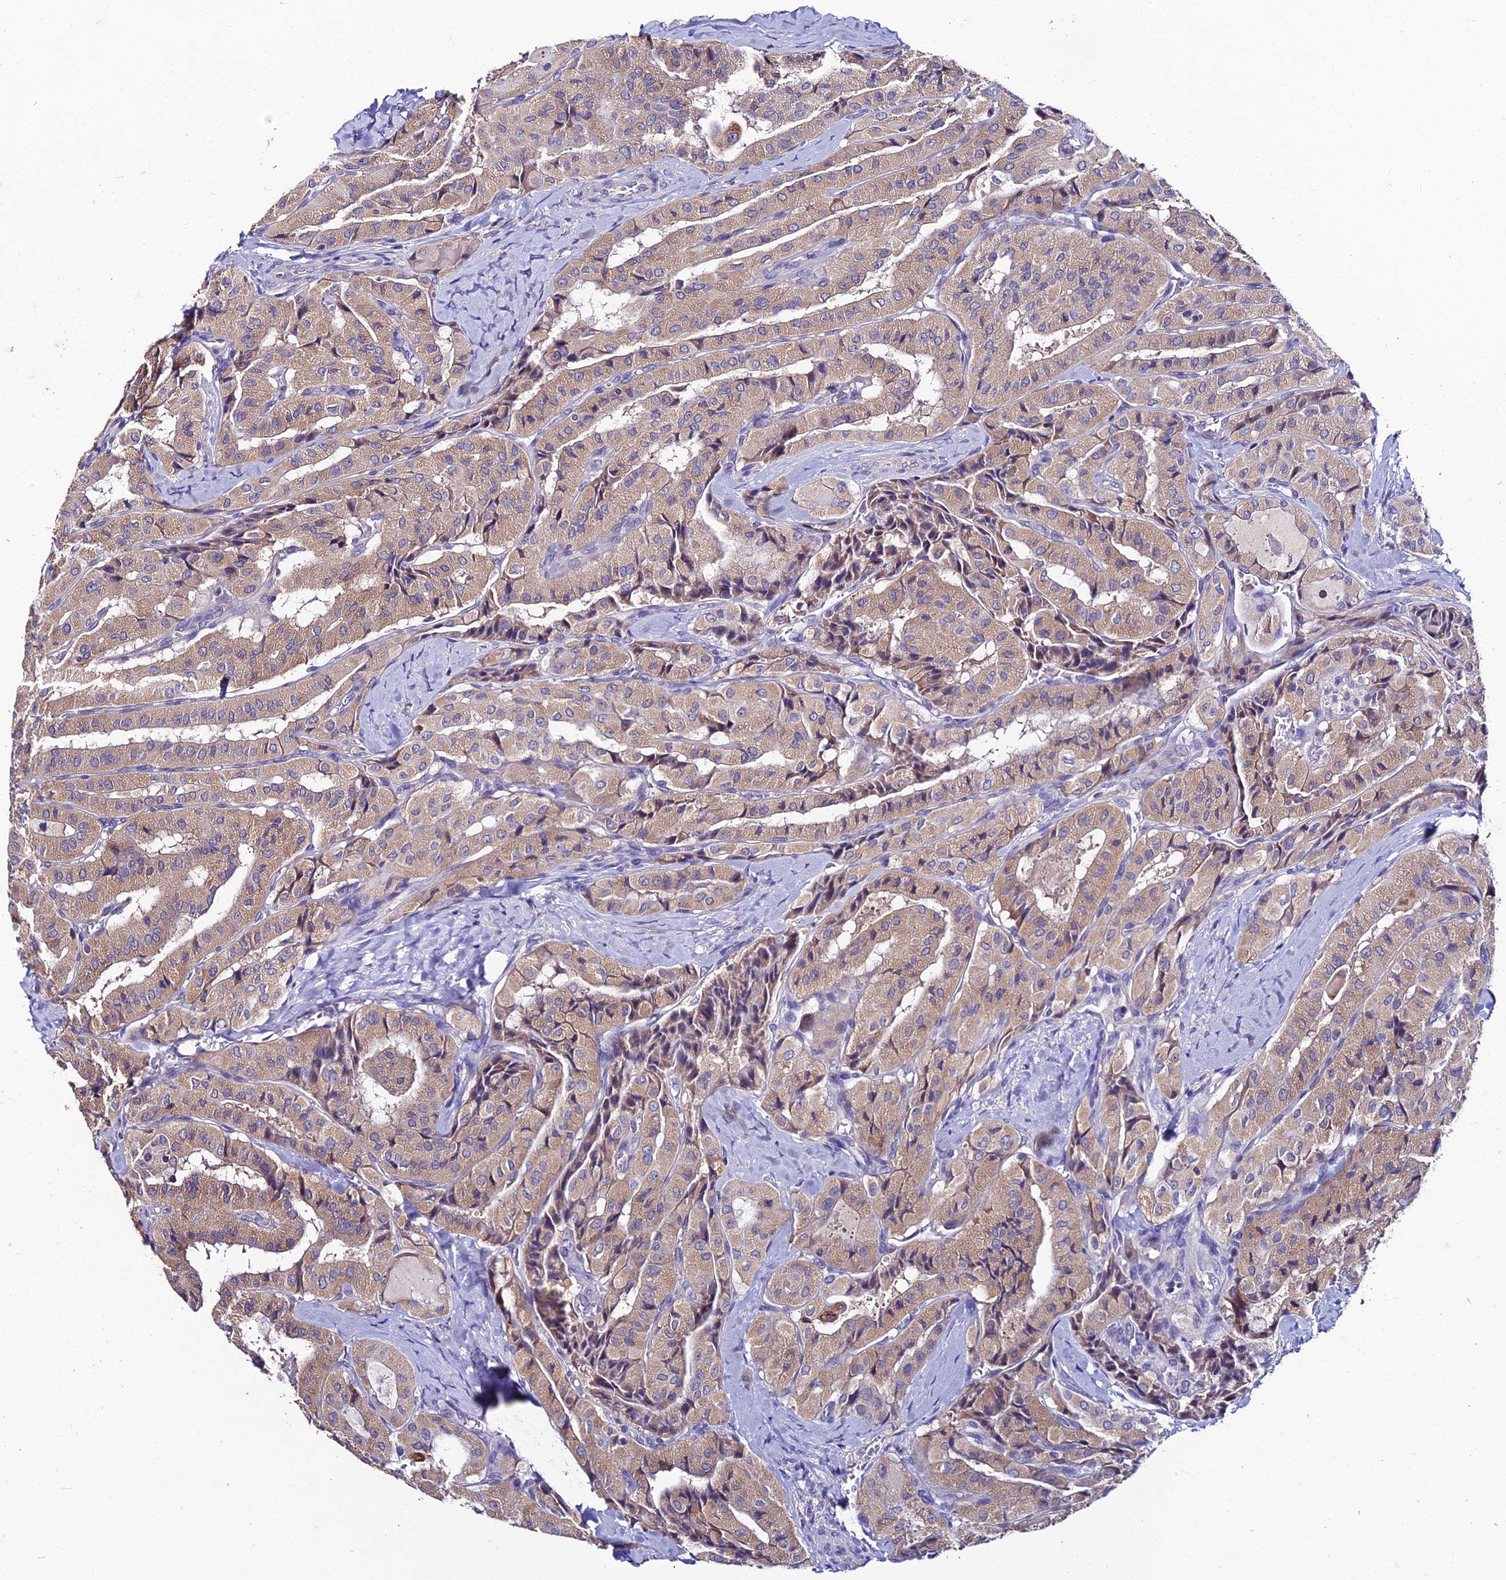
{"staining": {"intensity": "moderate", "quantity": ">75%", "location": "cytoplasmic/membranous"}, "tissue": "thyroid cancer", "cell_type": "Tumor cells", "image_type": "cancer", "snomed": [{"axis": "morphology", "description": "Normal tissue, NOS"}, {"axis": "morphology", "description": "Papillary adenocarcinoma, NOS"}, {"axis": "topography", "description": "Thyroid gland"}], "caption": "This is a histology image of immunohistochemistry (IHC) staining of thyroid cancer, which shows moderate staining in the cytoplasmic/membranous of tumor cells.", "gene": "LGALS7", "patient": {"sex": "female", "age": 59}}